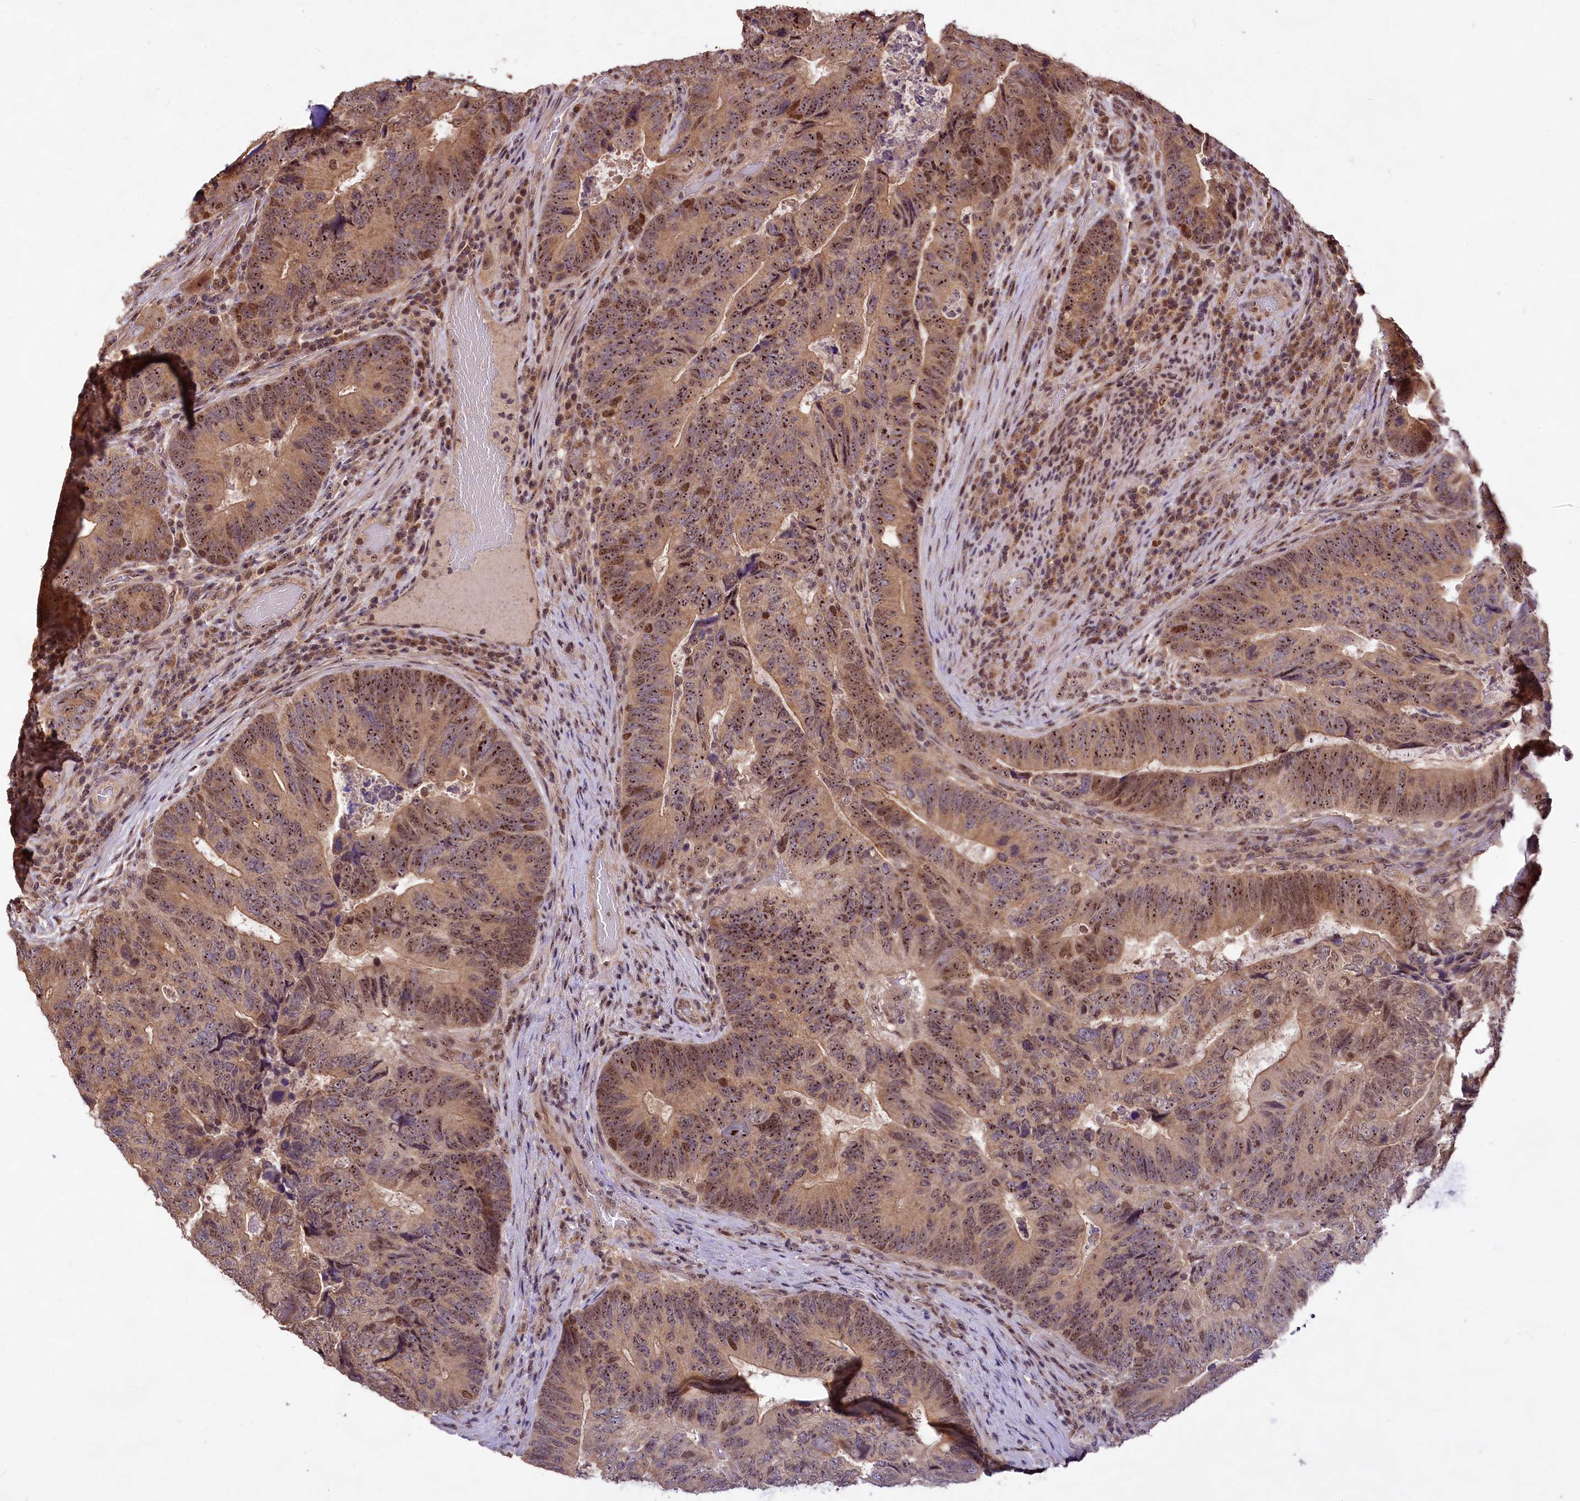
{"staining": {"intensity": "strong", "quantity": "25%-75%", "location": "nuclear"}, "tissue": "colorectal cancer", "cell_type": "Tumor cells", "image_type": "cancer", "snomed": [{"axis": "morphology", "description": "Adenocarcinoma, NOS"}, {"axis": "topography", "description": "Colon"}], "caption": "The histopathology image demonstrates staining of adenocarcinoma (colorectal), revealing strong nuclear protein staining (brown color) within tumor cells.", "gene": "RRP8", "patient": {"sex": "female", "age": 67}}